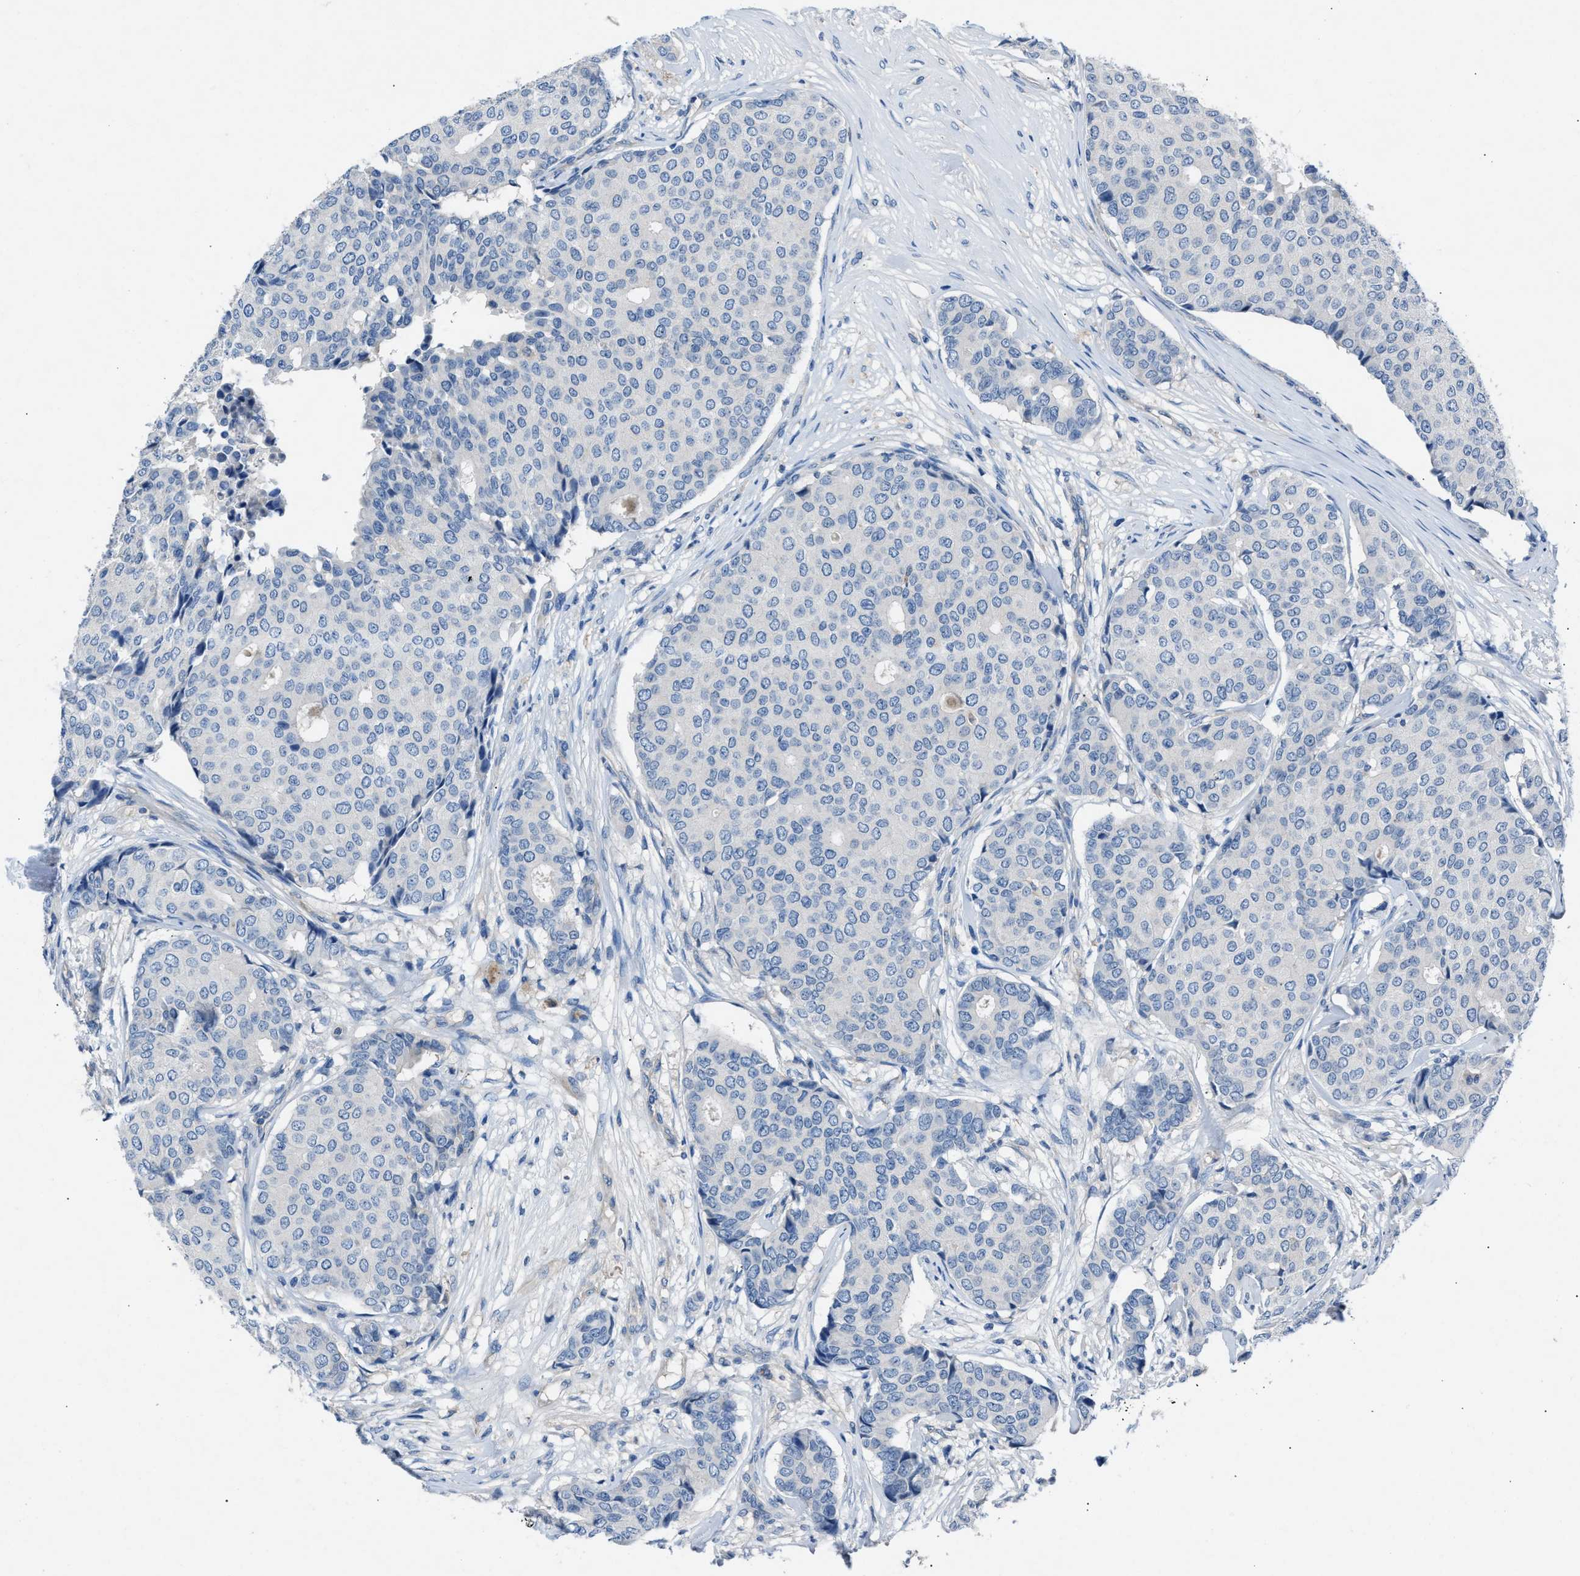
{"staining": {"intensity": "negative", "quantity": "none", "location": "none"}, "tissue": "breast cancer", "cell_type": "Tumor cells", "image_type": "cancer", "snomed": [{"axis": "morphology", "description": "Duct carcinoma"}, {"axis": "topography", "description": "Breast"}], "caption": "Histopathology image shows no significant protein expression in tumor cells of breast cancer.", "gene": "DNAAF5", "patient": {"sex": "female", "age": 75}}